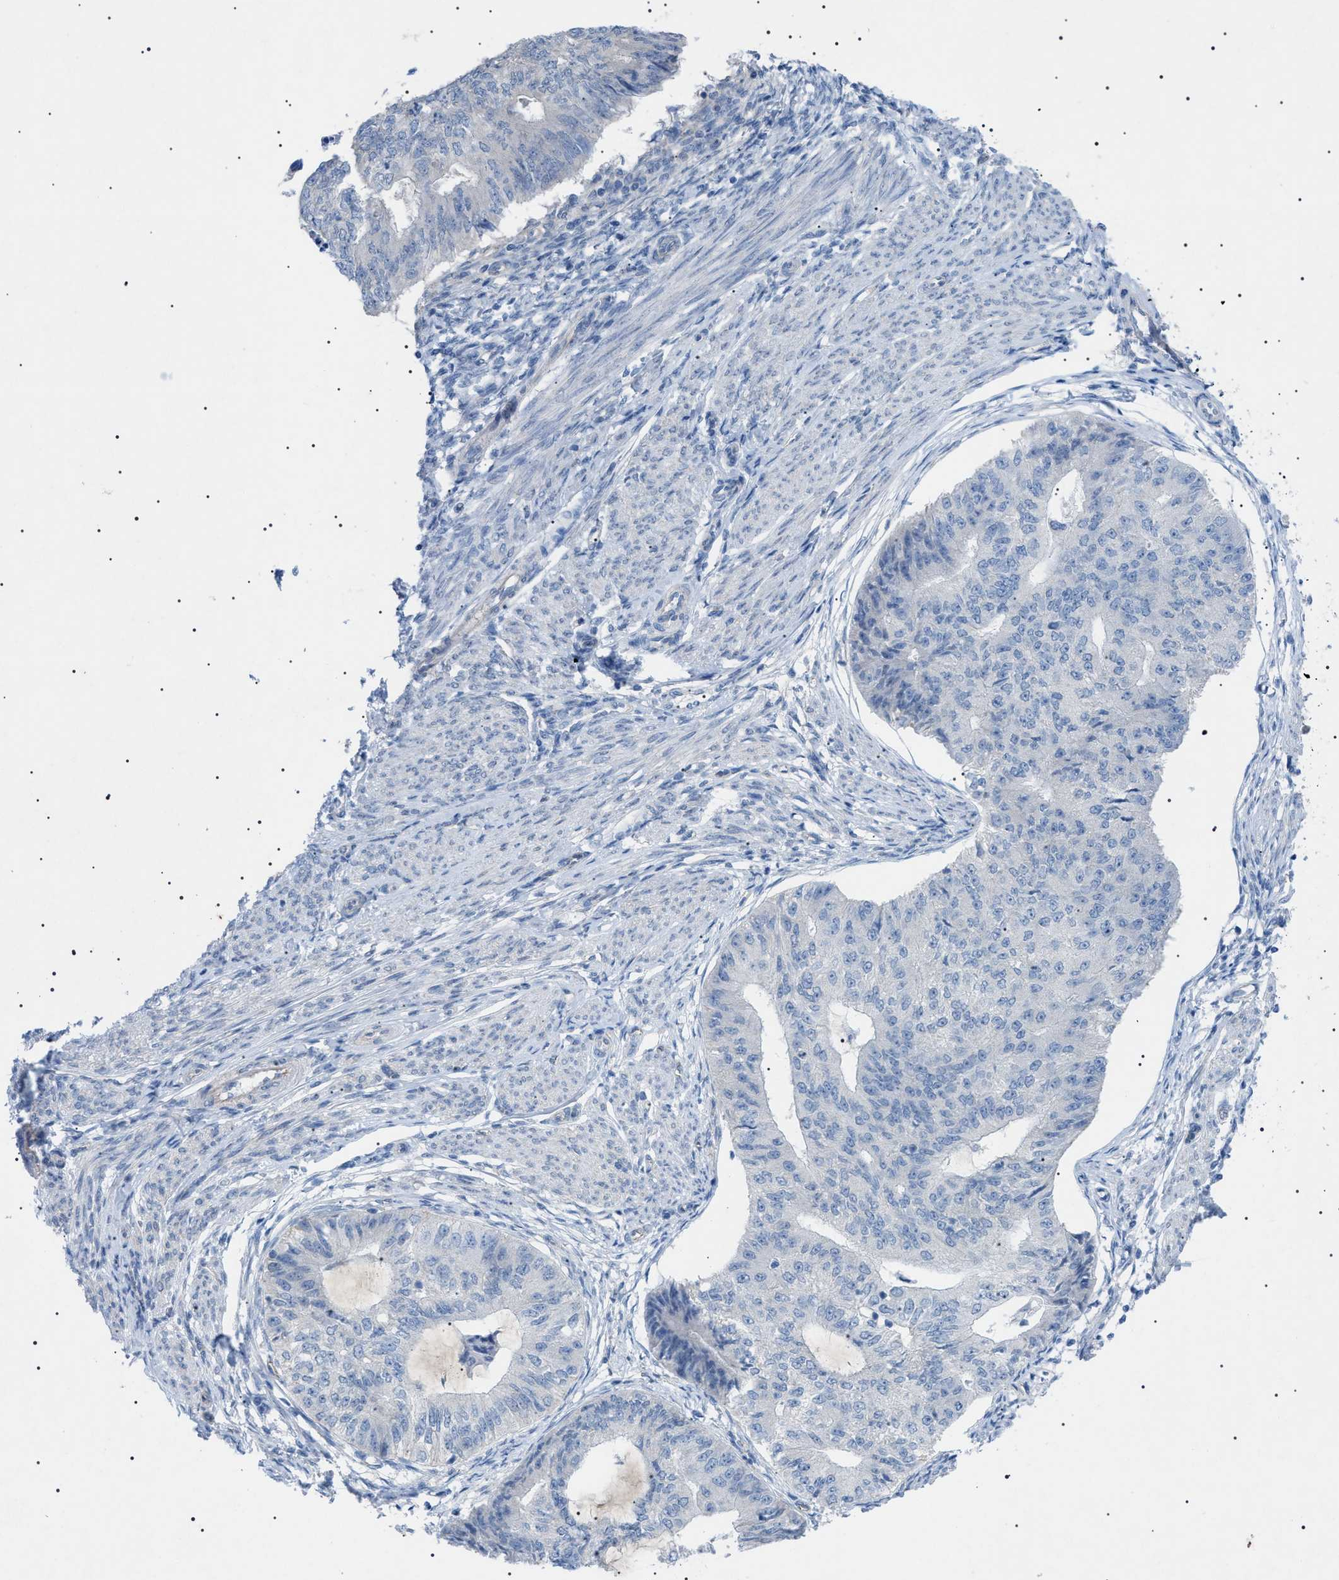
{"staining": {"intensity": "negative", "quantity": "none", "location": "none"}, "tissue": "endometrial cancer", "cell_type": "Tumor cells", "image_type": "cancer", "snomed": [{"axis": "morphology", "description": "Adenocarcinoma, NOS"}, {"axis": "topography", "description": "Endometrium"}], "caption": "Image shows no significant protein expression in tumor cells of adenocarcinoma (endometrial).", "gene": "ADAMTS1", "patient": {"sex": "female", "age": 32}}